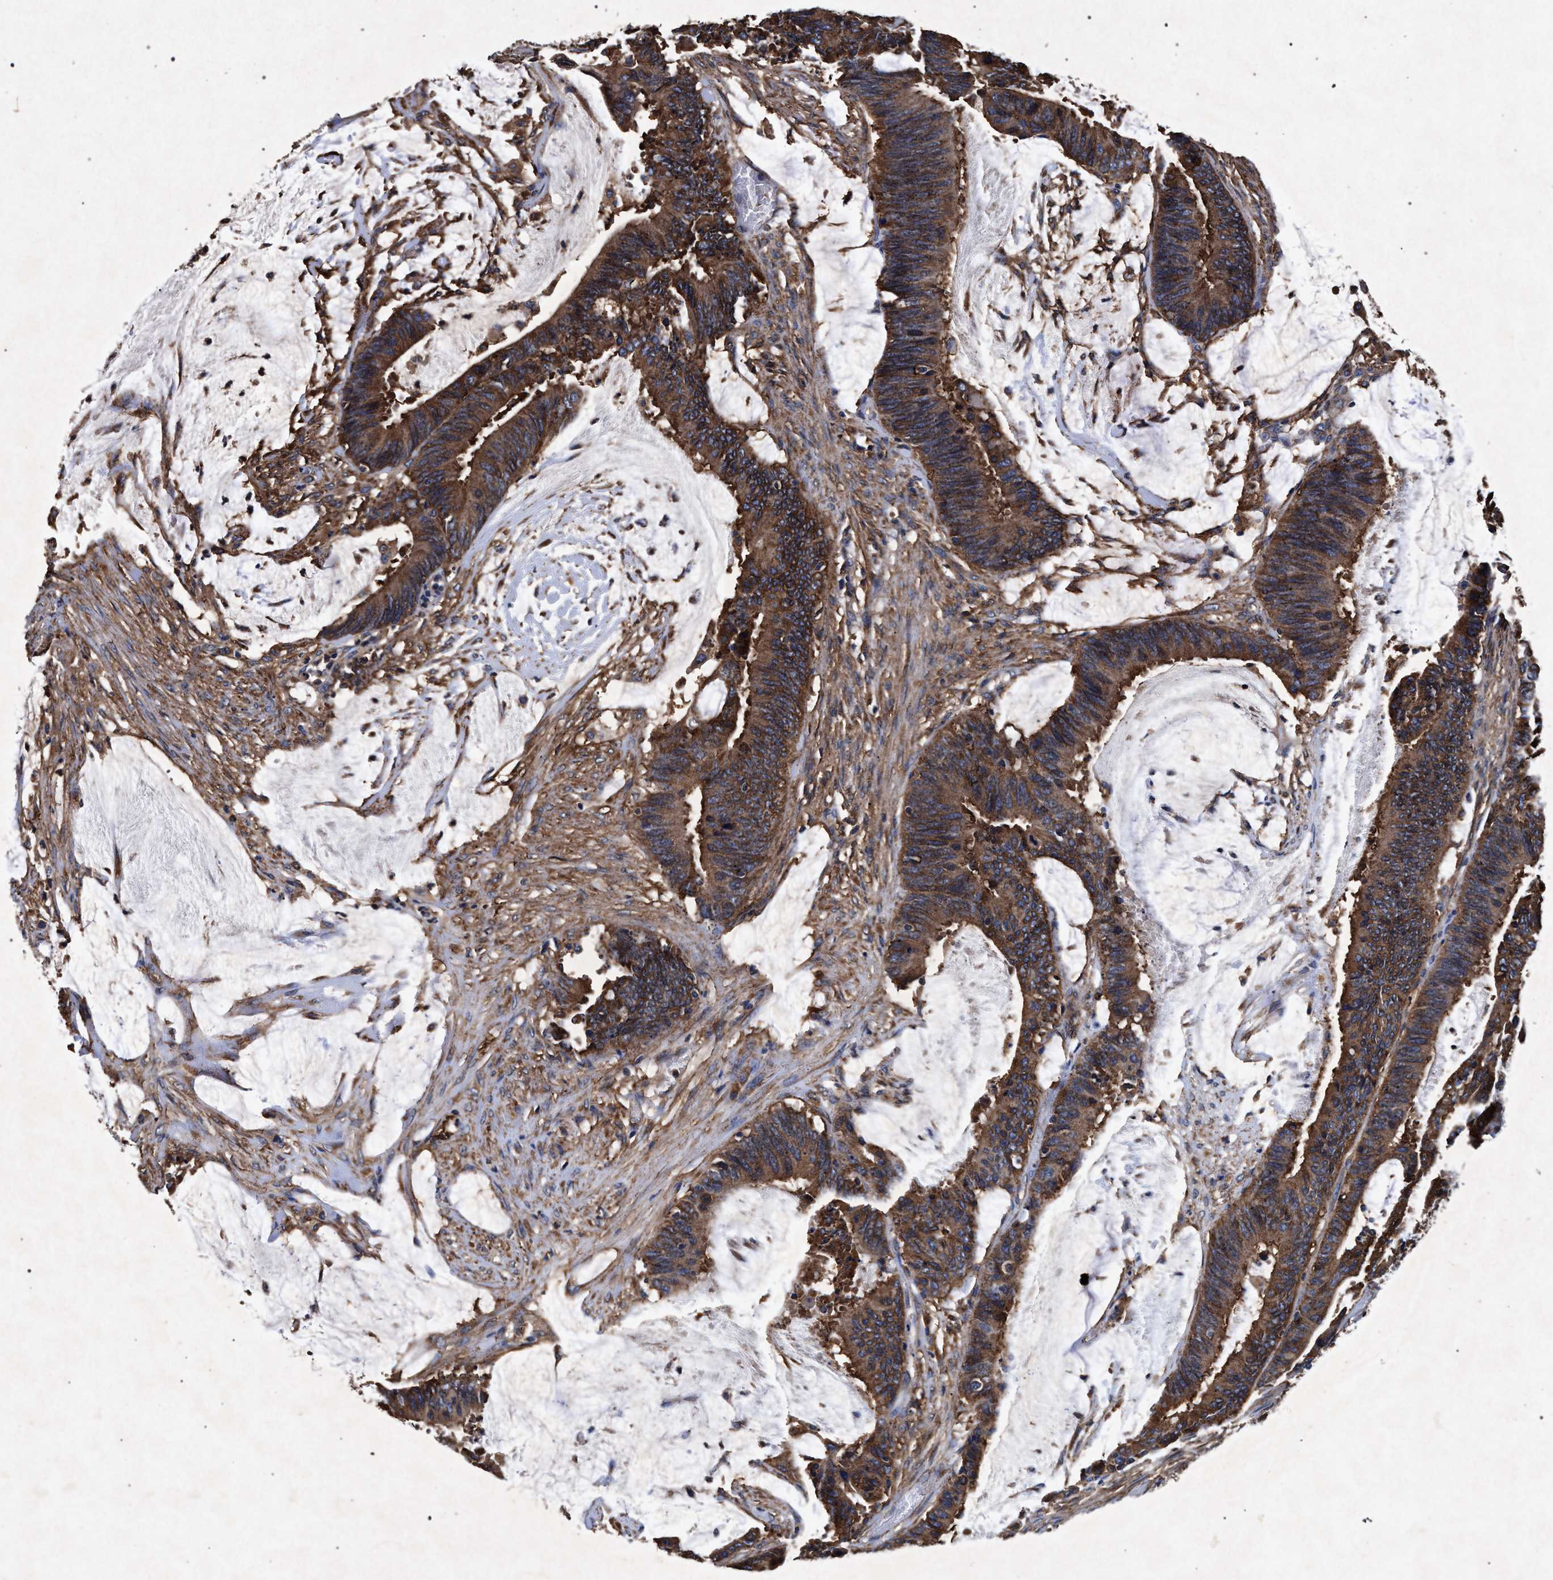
{"staining": {"intensity": "moderate", "quantity": ">75%", "location": "cytoplasmic/membranous"}, "tissue": "colorectal cancer", "cell_type": "Tumor cells", "image_type": "cancer", "snomed": [{"axis": "morphology", "description": "Adenocarcinoma, NOS"}, {"axis": "topography", "description": "Rectum"}], "caption": "Moderate cytoplasmic/membranous protein positivity is seen in approximately >75% of tumor cells in colorectal adenocarcinoma.", "gene": "MARCKS", "patient": {"sex": "female", "age": 66}}